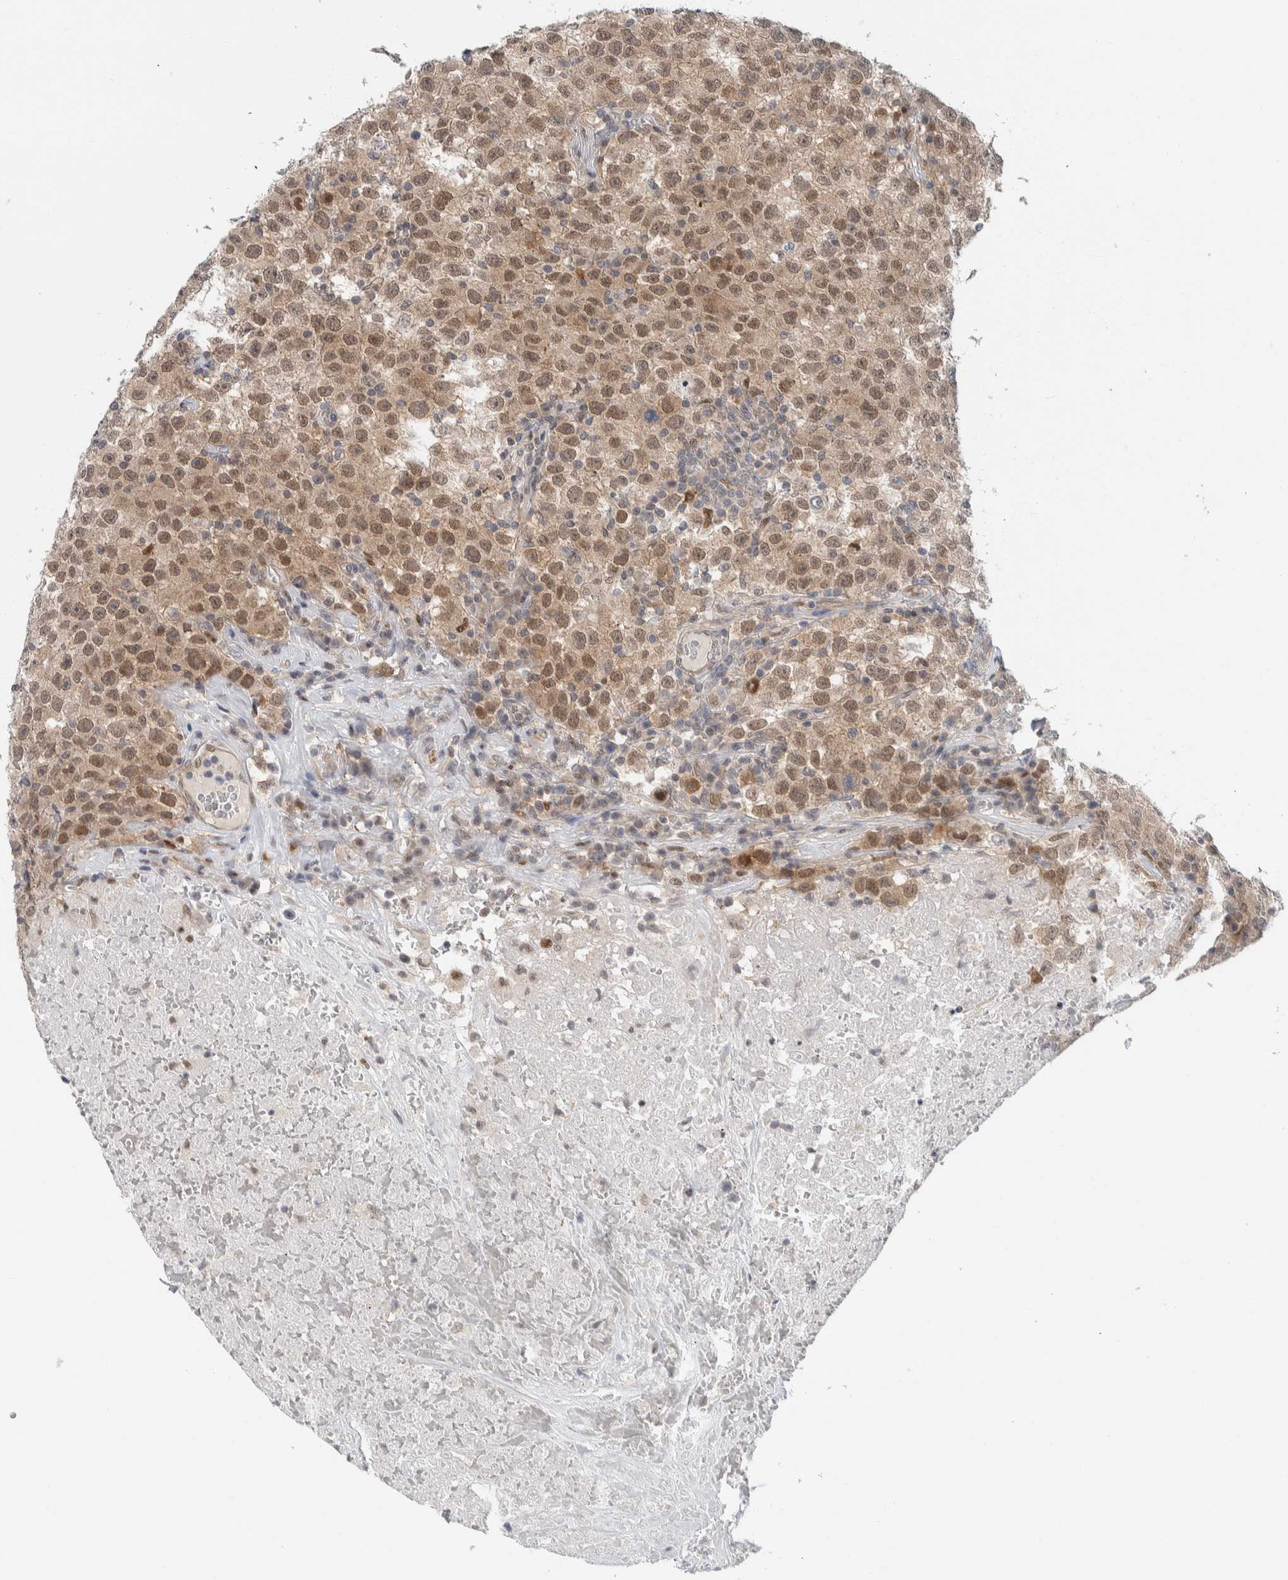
{"staining": {"intensity": "moderate", "quantity": ">75%", "location": "cytoplasmic/membranous,nuclear"}, "tissue": "testis cancer", "cell_type": "Tumor cells", "image_type": "cancer", "snomed": [{"axis": "morphology", "description": "Seminoma, NOS"}, {"axis": "topography", "description": "Testis"}], "caption": "Immunohistochemistry (IHC) micrograph of neoplastic tissue: testis cancer stained using IHC displays medium levels of moderate protein expression localized specifically in the cytoplasmic/membranous and nuclear of tumor cells, appearing as a cytoplasmic/membranous and nuclear brown color.", "gene": "NCR3LG1", "patient": {"sex": "male", "age": 22}}